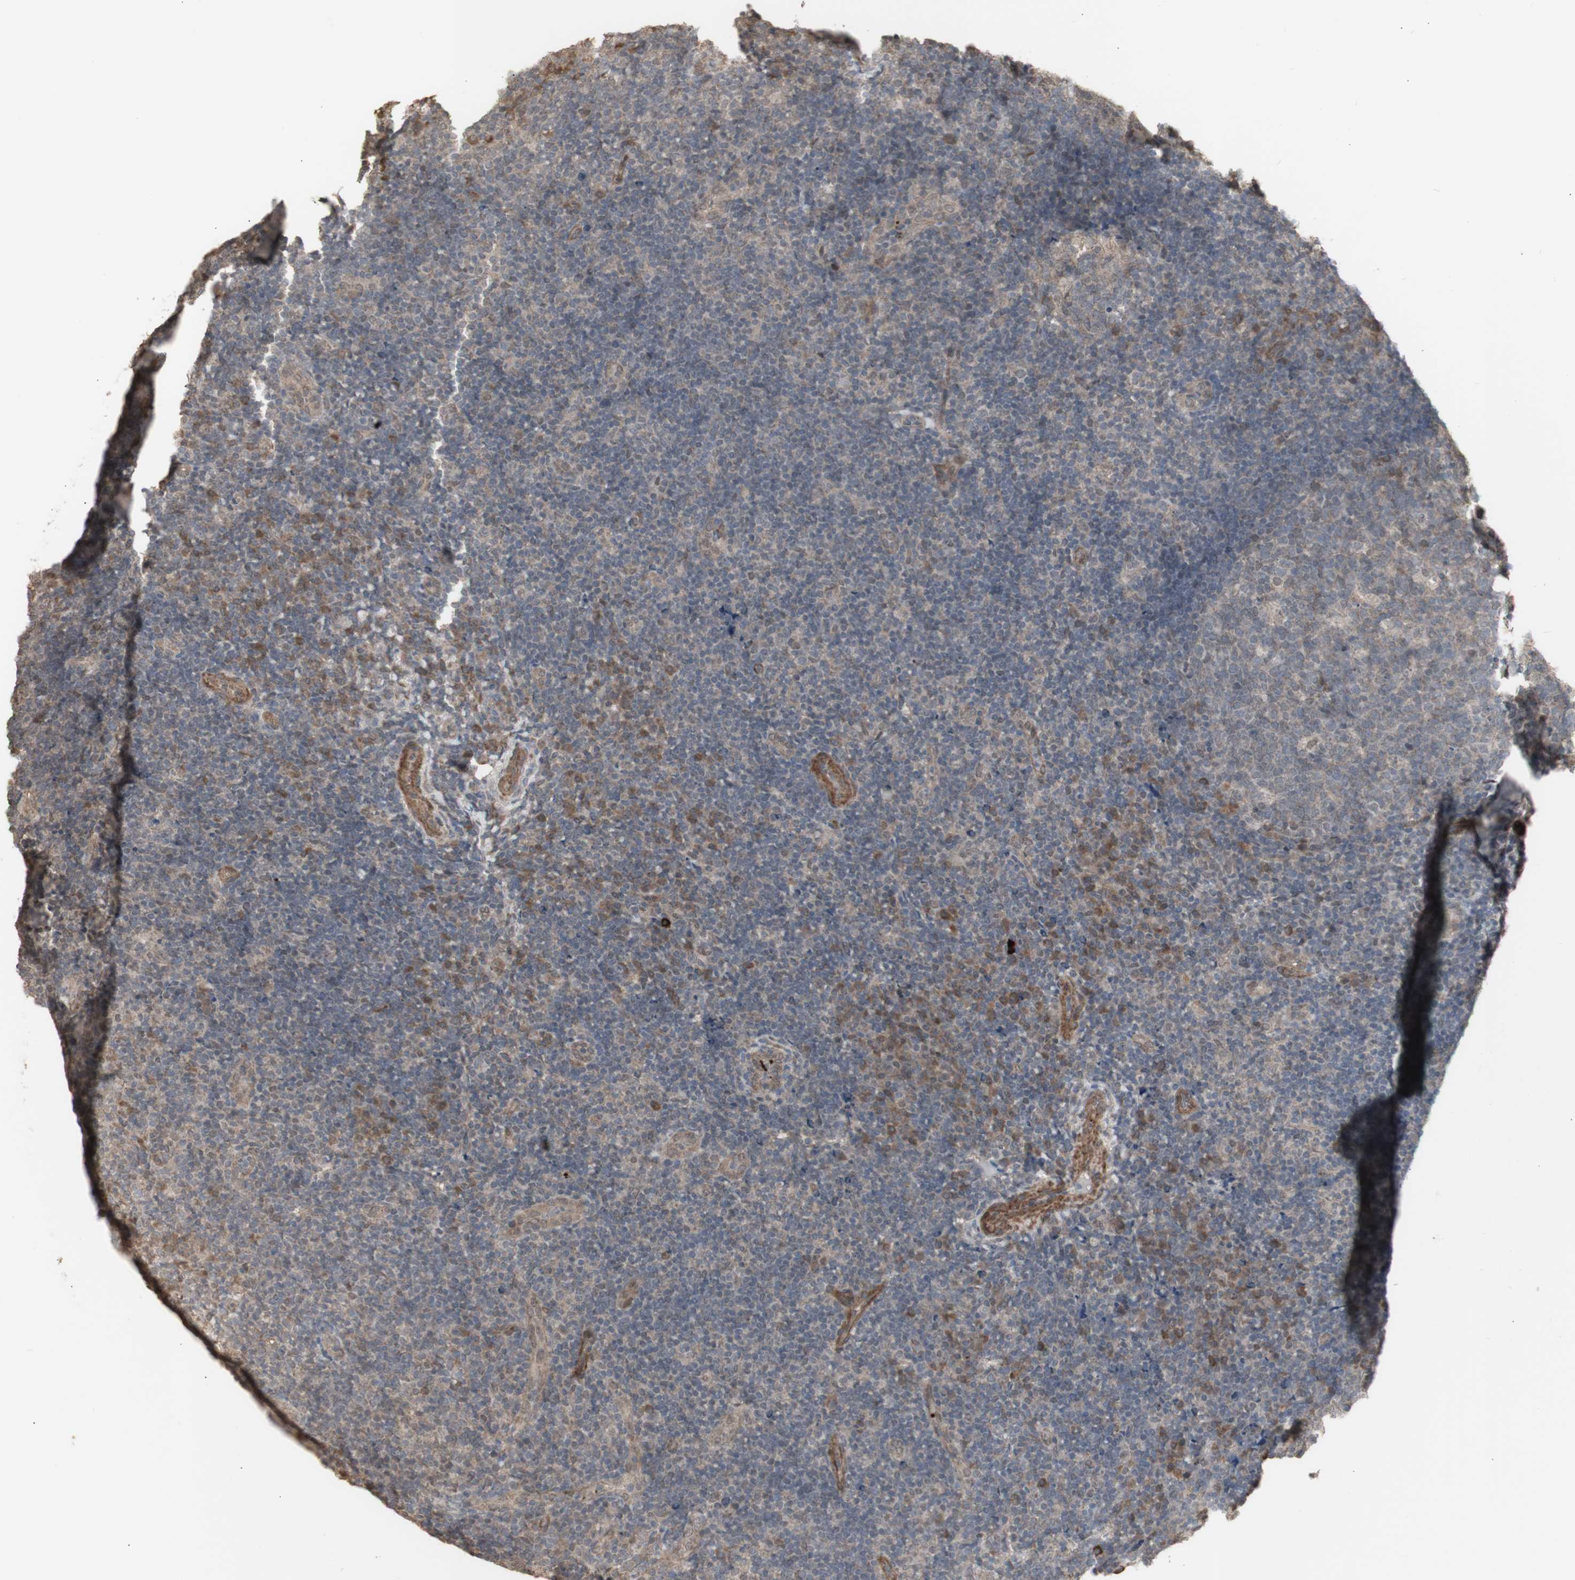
{"staining": {"intensity": "moderate", "quantity": "25%-75%", "location": "cytoplasmic/membranous,nuclear"}, "tissue": "tonsil", "cell_type": "Germinal center cells", "image_type": "normal", "snomed": [{"axis": "morphology", "description": "Normal tissue, NOS"}, {"axis": "topography", "description": "Tonsil"}], "caption": "Approximately 25%-75% of germinal center cells in benign tonsil show moderate cytoplasmic/membranous,nuclear protein positivity as visualized by brown immunohistochemical staining.", "gene": "ALOX12", "patient": {"sex": "female", "age": 40}}